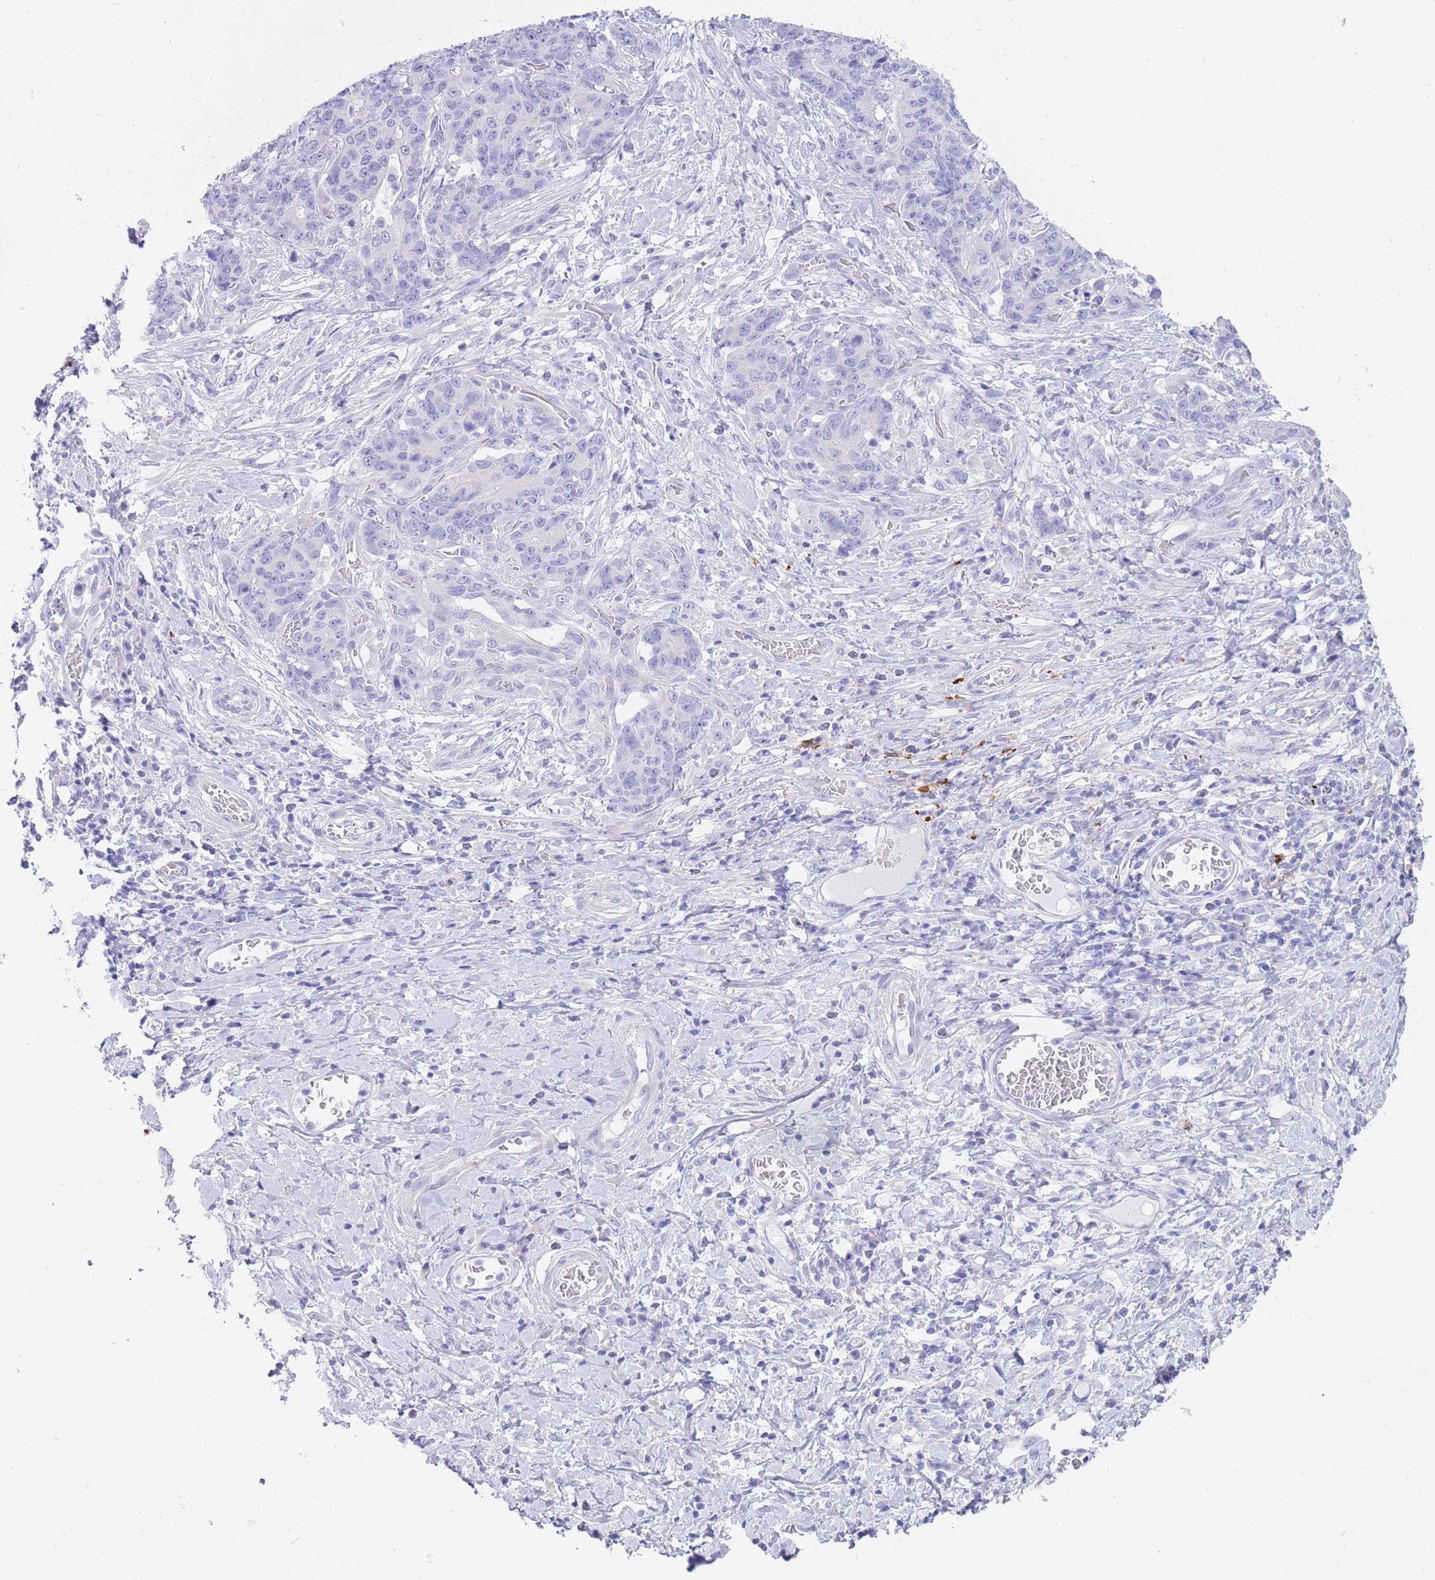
{"staining": {"intensity": "negative", "quantity": "none", "location": "none"}, "tissue": "stomach cancer", "cell_type": "Tumor cells", "image_type": "cancer", "snomed": [{"axis": "morphology", "description": "Normal tissue, NOS"}, {"axis": "morphology", "description": "Adenocarcinoma, NOS"}, {"axis": "topography", "description": "Stomach"}], "caption": "Tumor cells show no significant positivity in stomach adenocarcinoma.", "gene": "QTRT1", "patient": {"sex": "female", "age": 64}}